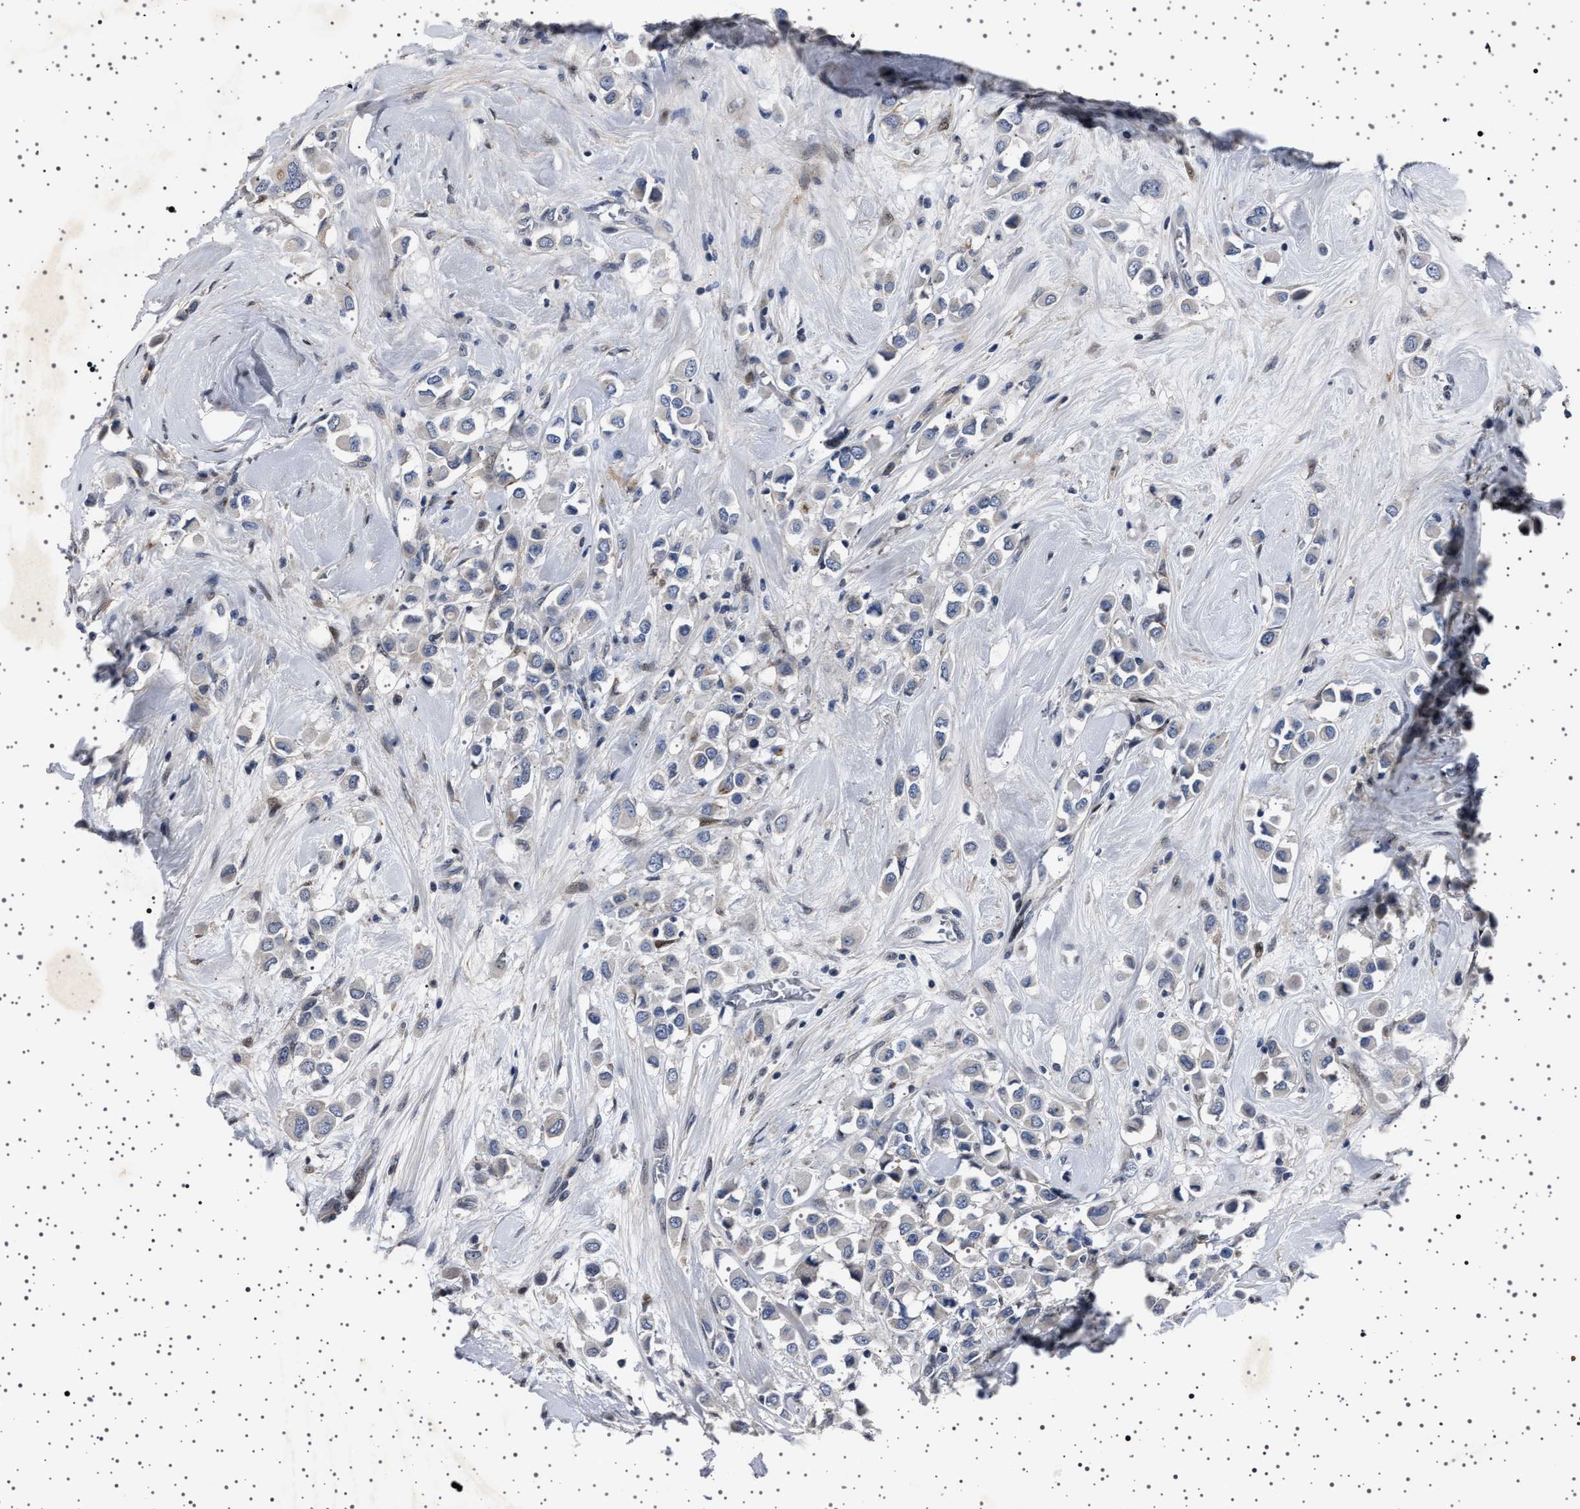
{"staining": {"intensity": "negative", "quantity": "none", "location": "none"}, "tissue": "breast cancer", "cell_type": "Tumor cells", "image_type": "cancer", "snomed": [{"axis": "morphology", "description": "Duct carcinoma"}, {"axis": "topography", "description": "Breast"}], "caption": "Immunohistochemistry (IHC) histopathology image of infiltrating ductal carcinoma (breast) stained for a protein (brown), which displays no expression in tumor cells. The staining is performed using DAB (3,3'-diaminobenzidine) brown chromogen with nuclei counter-stained in using hematoxylin.", "gene": "PAK5", "patient": {"sex": "female", "age": 61}}